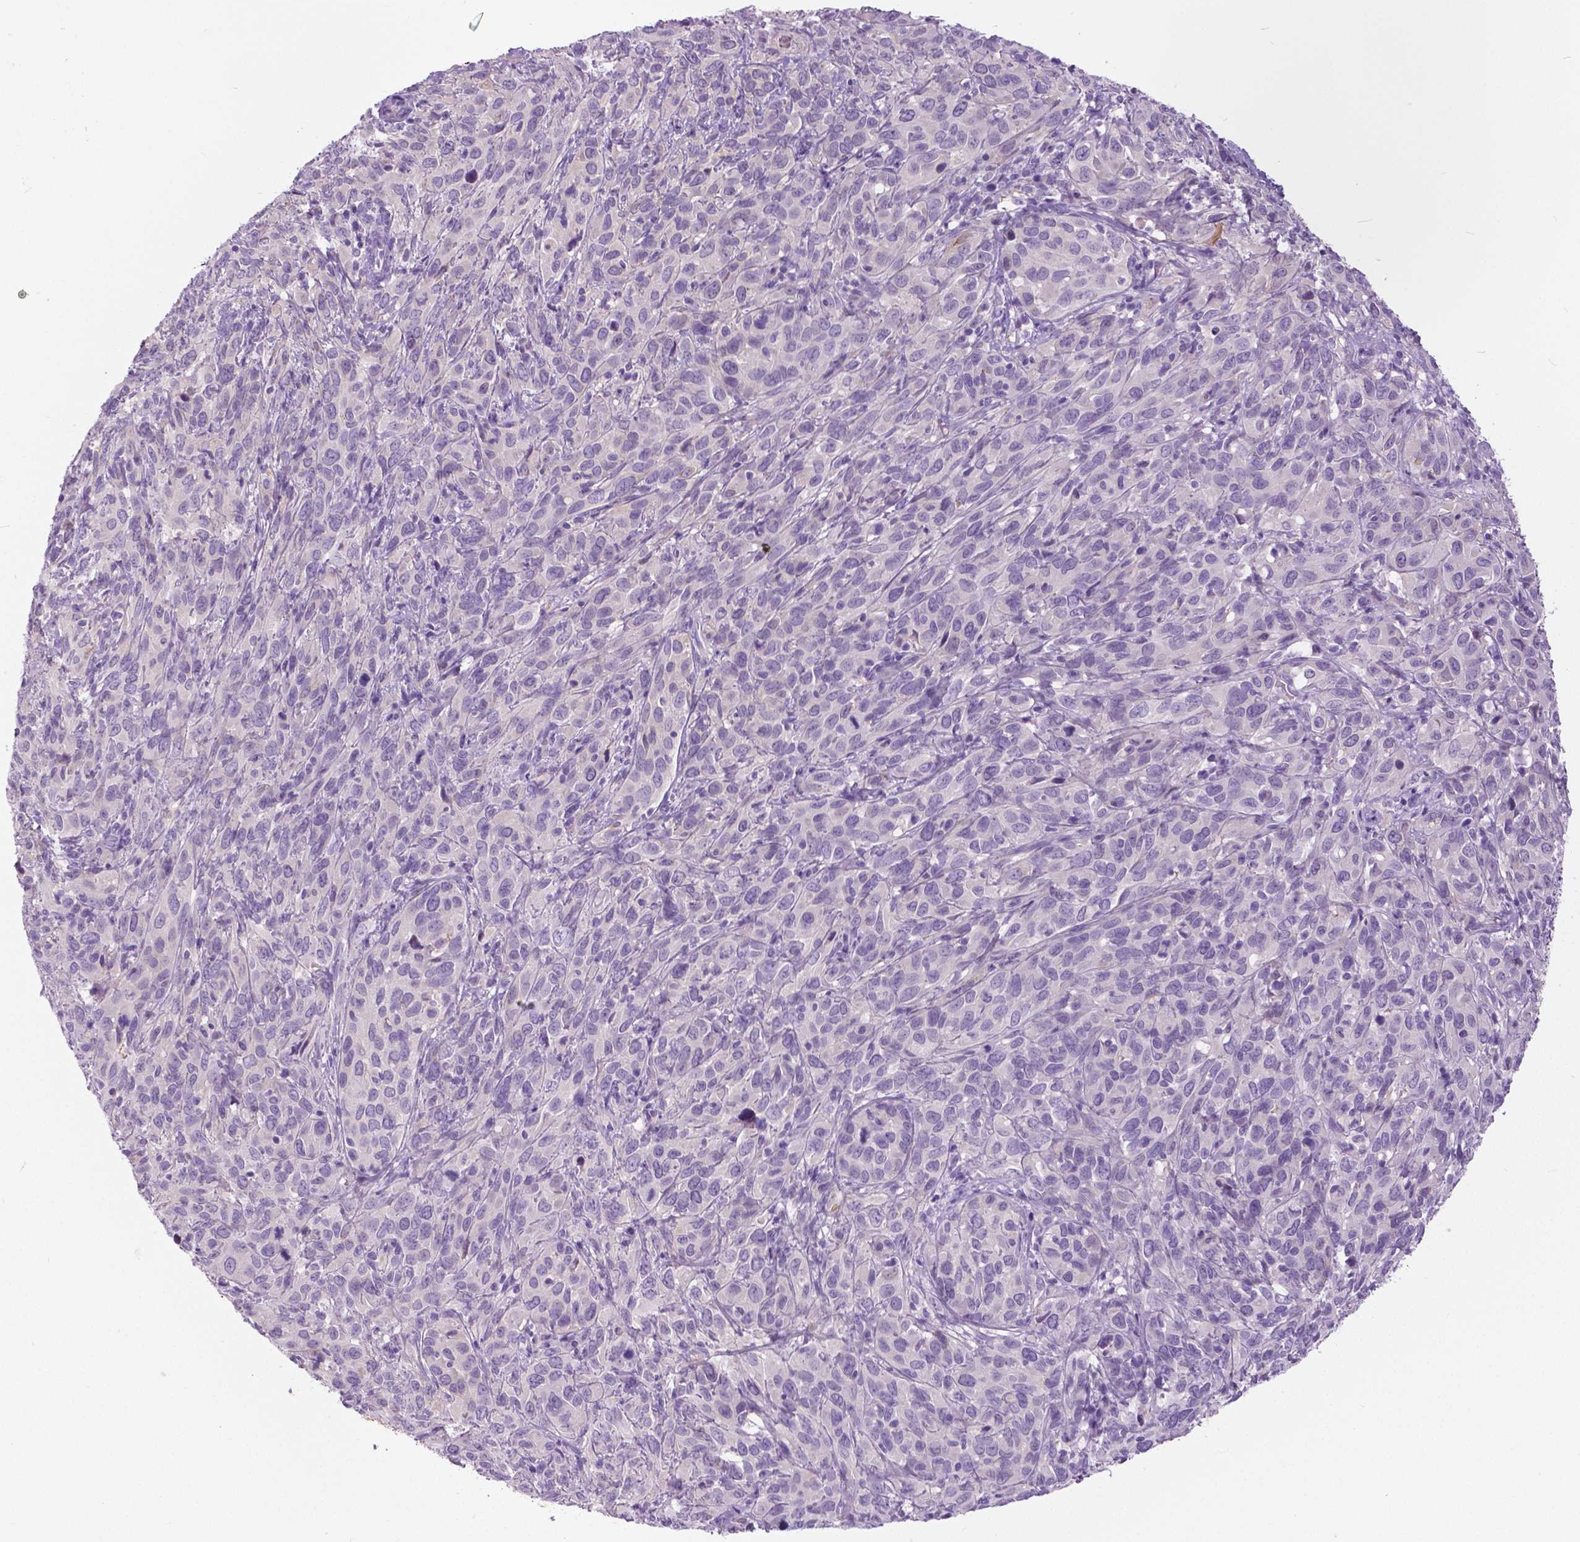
{"staining": {"intensity": "negative", "quantity": "none", "location": "none"}, "tissue": "cervical cancer", "cell_type": "Tumor cells", "image_type": "cancer", "snomed": [{"axis": "morphology", "description": "Squamous cell carcinoma, NOS"}, {"axis": "topography", "description": "Cervix"}], "caption": "Histopathology image shows no protein expression in tumor cells of cervical cancer tissue.", "gene": "TP53TG5", "patient": {"sex": "female", "age": 51}}